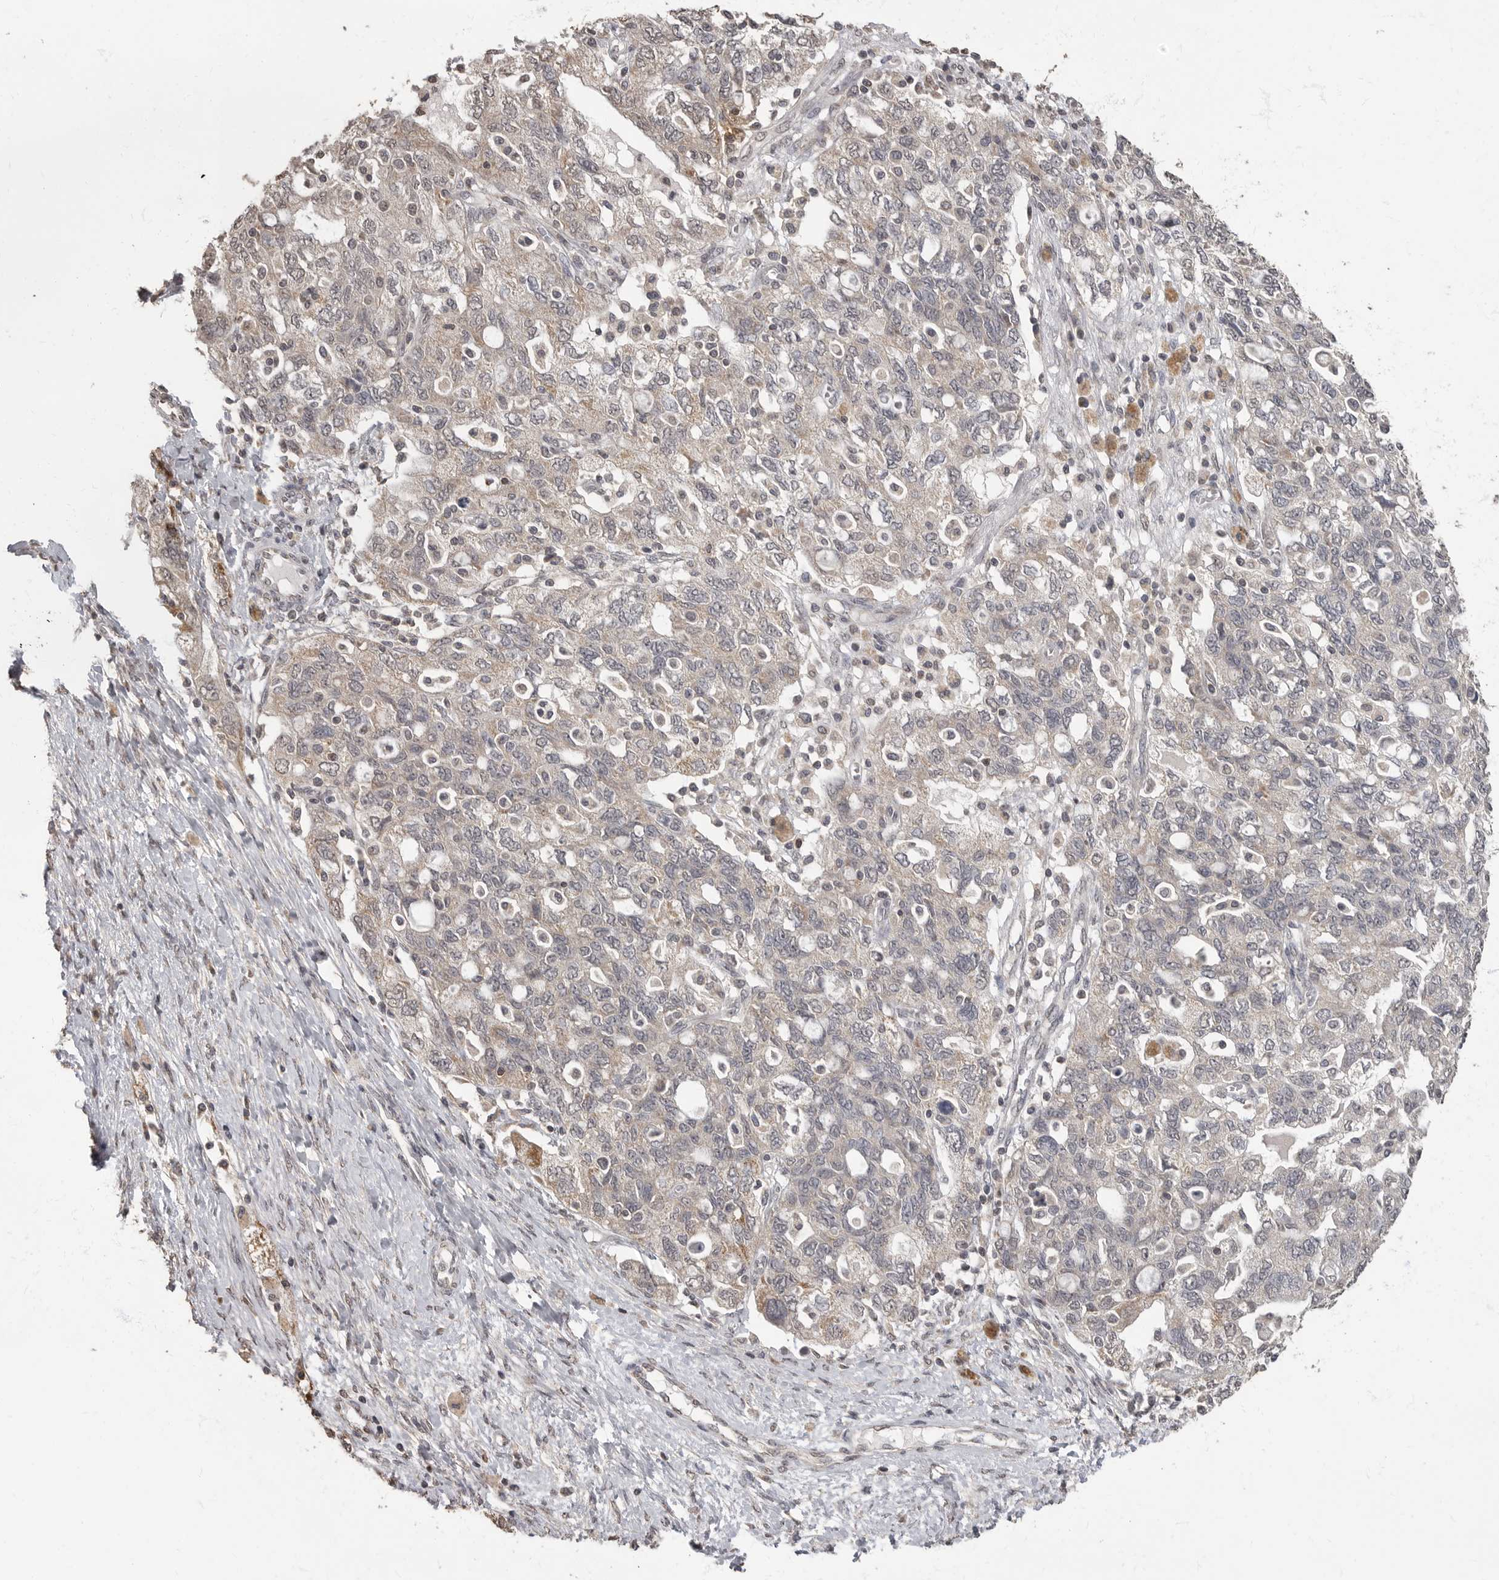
{"staining": {"intensity": "negative", "quantity": "none", "location": "none"}, "tissue": "ovarian cancer", "cell_type": "Tumor cells", "image_type": "cancer", "snomed": [{"axis": "morphology", "description": "Carcinoma, NOS"}, {"axis": "morphology", "description": "Cystadenocarcinoma, serous, NOS"}, {"axis": "topography", "description": "Ovary"}], "caption": "DAB immunohistochemical staining of ovarian cancer (carcinoma) shows no significant positivity in tumor cells.", "gene": "MAFG", "patient": {"sex": "female", "age": 69}}